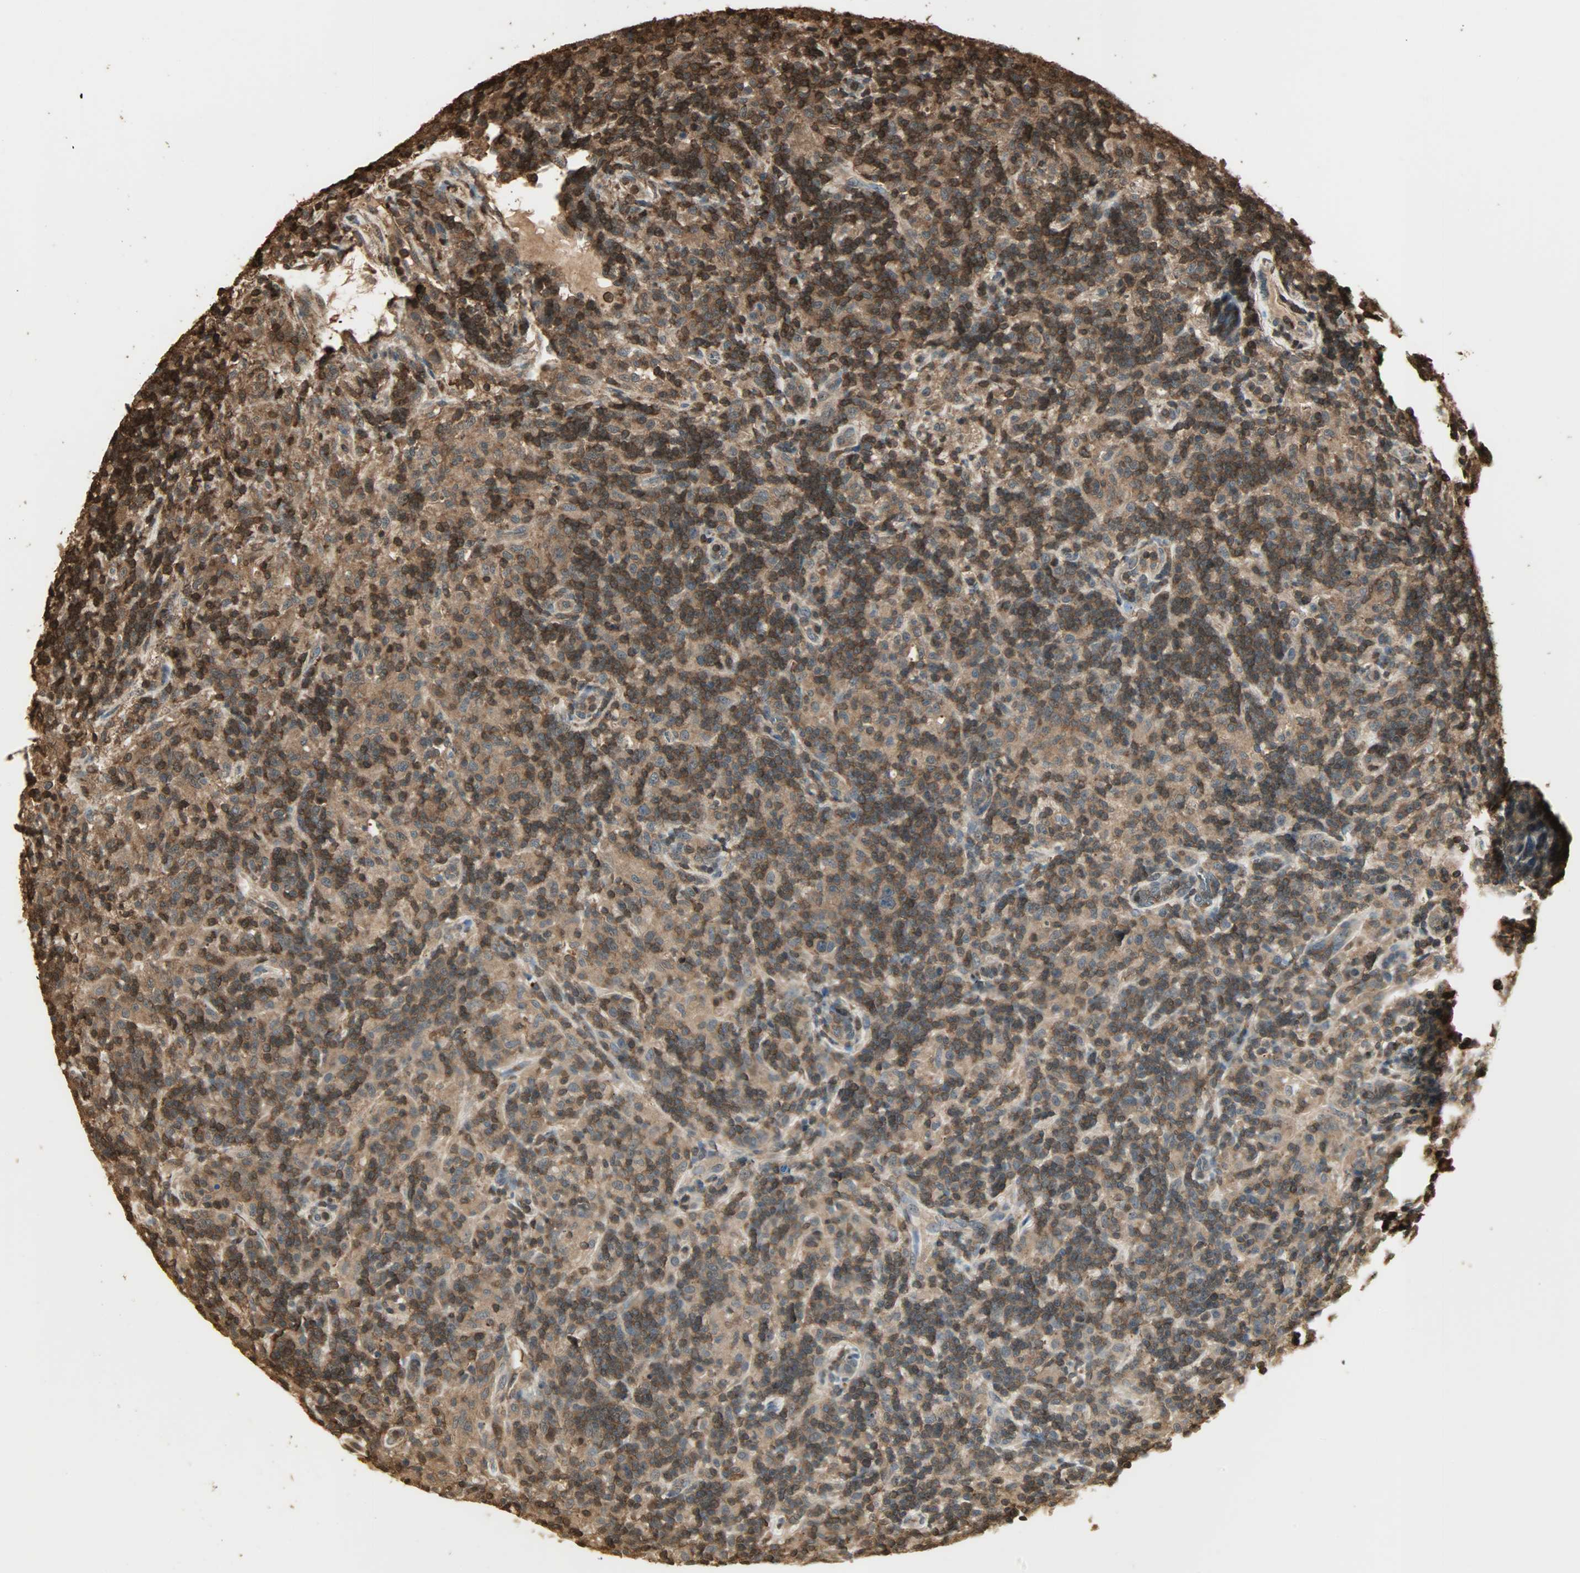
{"staining": {"intensity": "strong", "quantity": ">75%", "location": "cytoplasmic/membranous,nuclear"}, "tissue": "lymphoma", "cell_type": "Tumor cells", "image_type": "cancer", "snomed": [{"axis": "morphology", "description": "Hodgkin's disease, NOS"}, {"axis": "topography", "description": "Lymph node"}], "caption": "Protein staining of lymphoma tissue shows strong cytoplasmic/membranous and nuclear expression in approximately >75% of tumor cells. Immunohistochemistry (ihc) stains the protein of interest in brown and the nuclei are stained blue.", "gene": "YWHAZ", "patient": {"sex": "male", "age": 70}}